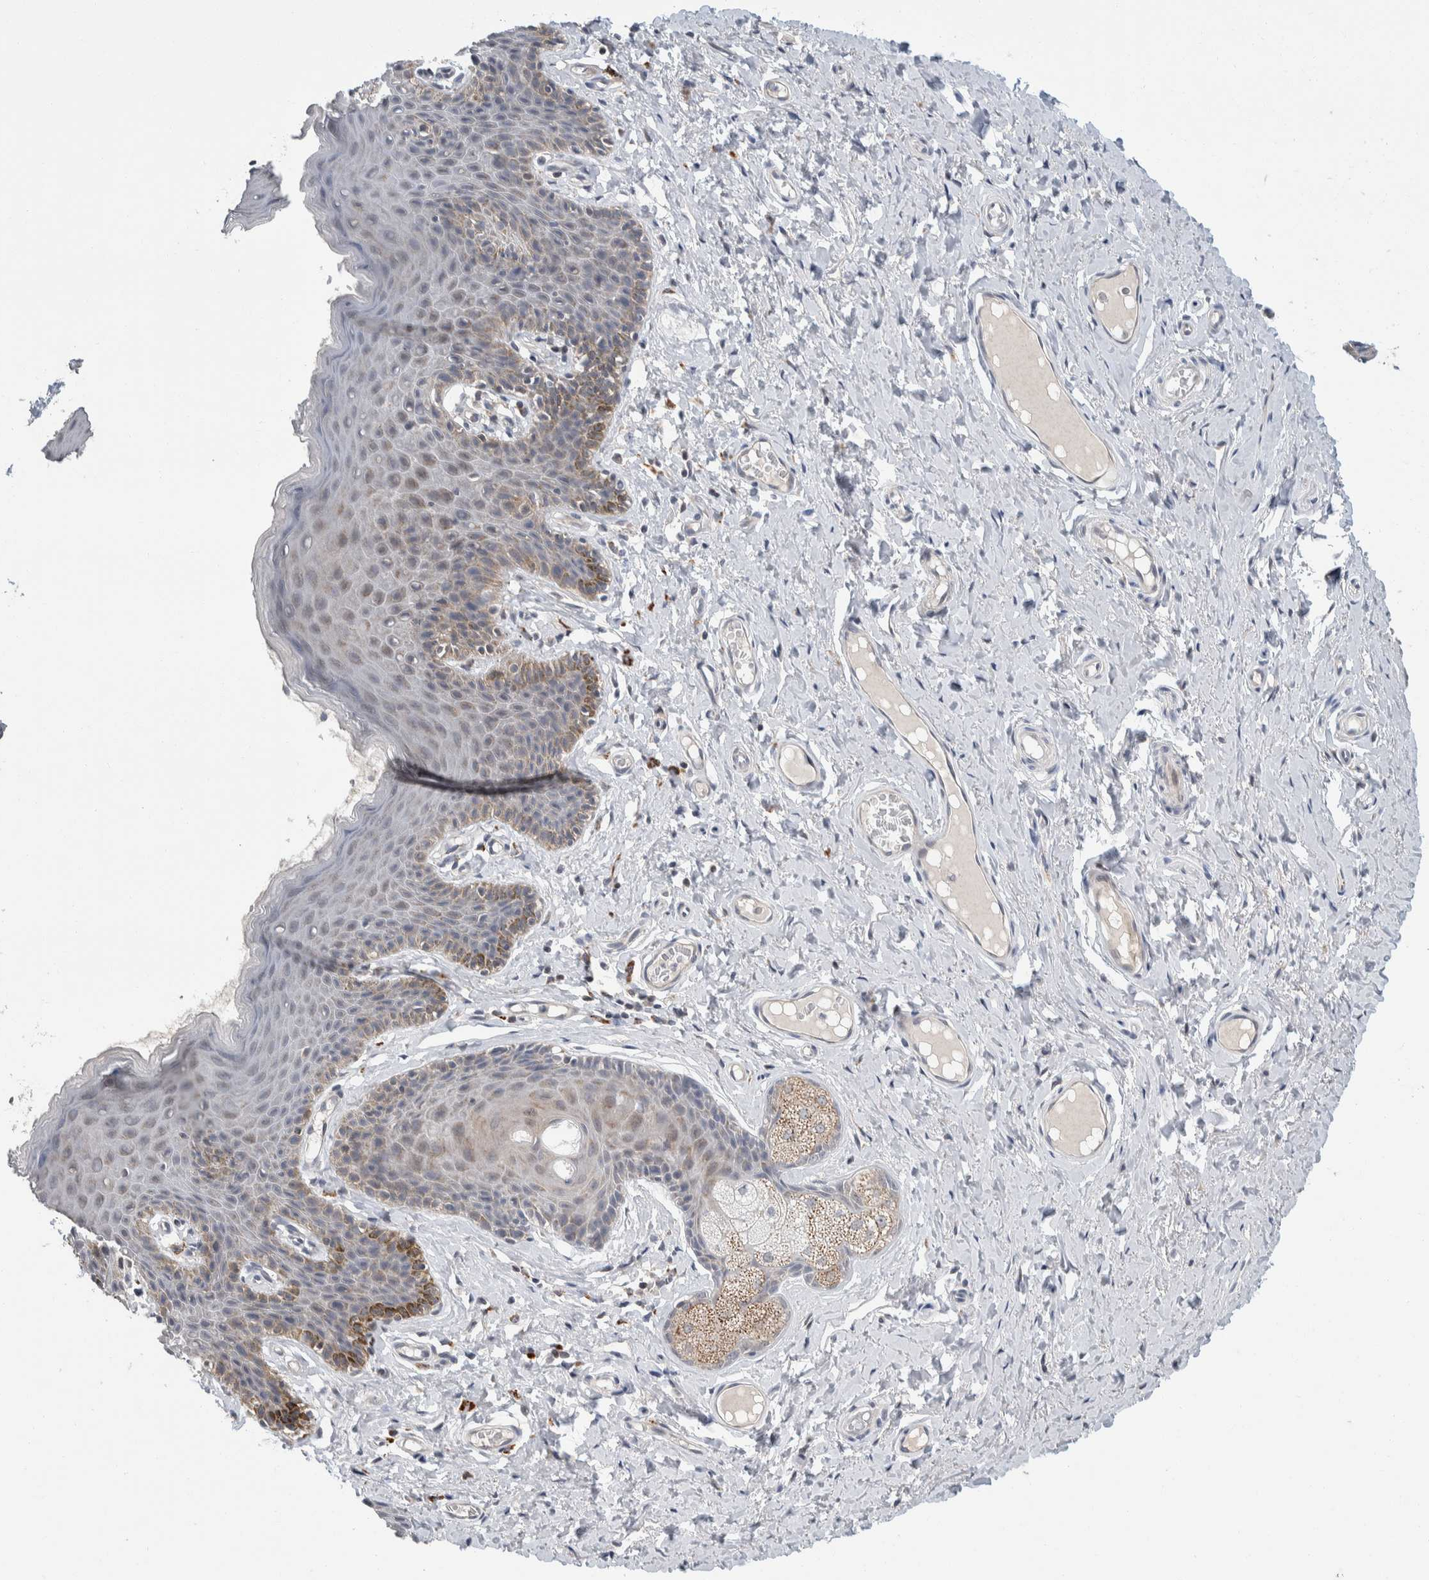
{"staining": {"intensity": "weak", "quantity": "<25%", "location": "cytoplasmic/membranous"}, "tissue": "skin", "cell_type": "Epidermal cells", "image_type": "normal", "snomed": [{"axis": "morphology", "description": "Normal tissue, NOS"}, {"axis": "topography", "description": "Vulva"}], "caption": "Immunohistochemistry (IHC) photomicrograph of benign human skin stained for a protein (brown), which exhibits no positivity in epidermal cells. (DAB (3,3'-diaminobenzidine) immunohistochemistry (IHC), high magnification).", "gene": "SHPK", "patient": {"sex": "female", "age": 66}}